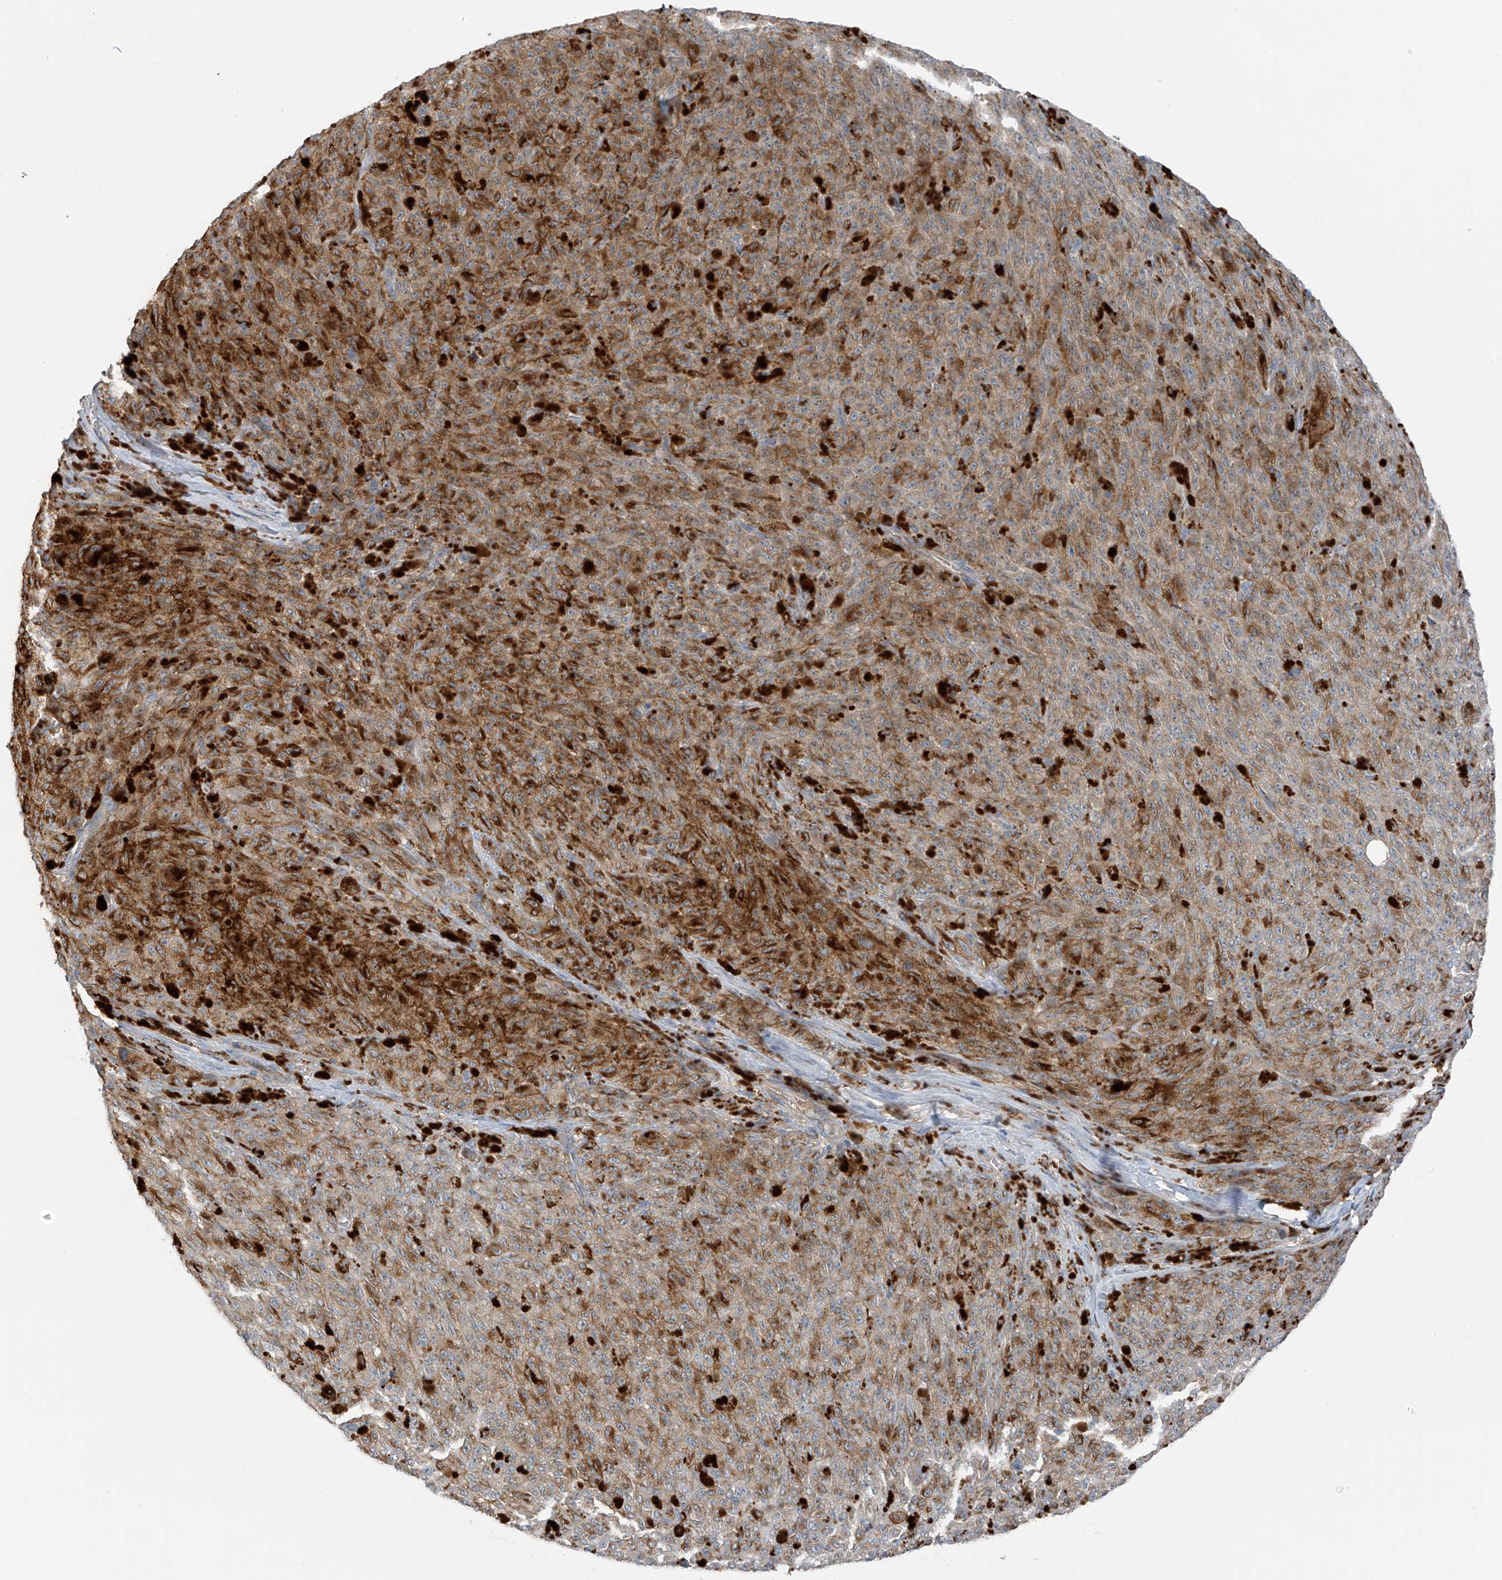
{"staining": {"intensity": "moderate", "quantity": ">75%", "location": "cytoplasmic/membranous"}, "tissue": "melanoma", "cell_type": "Tumor cells", "image_type": "cancer", "snomed": [{"axis": "morphology", "description": "Malignant melanoma, NOS"}, {"axis": "topography", "description": "Skin"}], "caption": "IHC (DAB (3,3'-diaminobenzidine)) staining of human malignant melanoma displays moderate cytoplasmic/membranous protein staining in about >75% of tumor cells.", "gene": "SLC12A6", "patient": {"sex": "female", "age": 82}}